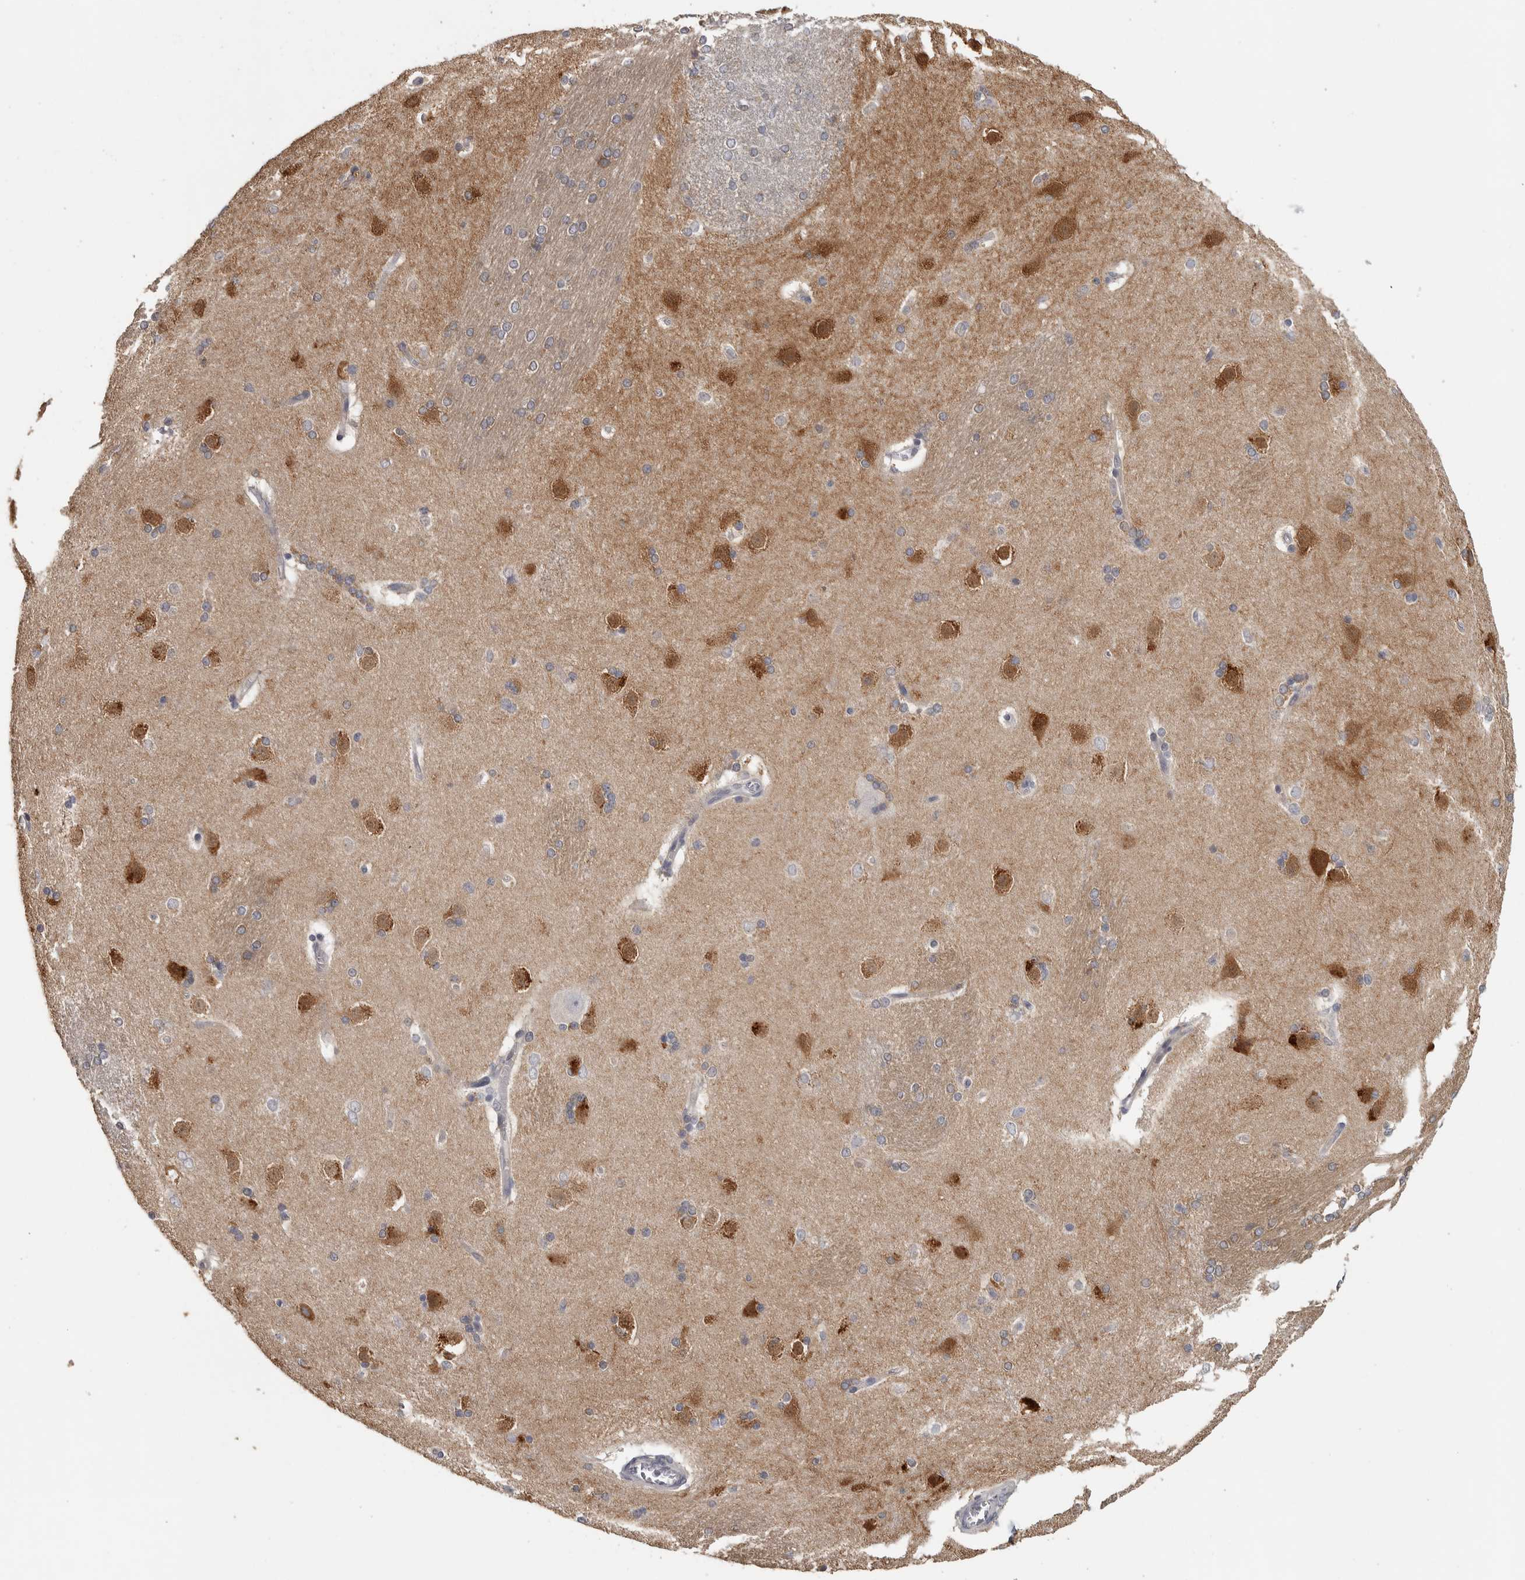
{"staining": {"intensity": "moderate", "quantity": "<25%", "location": "cytoplasmic/membranous"}, "tissue": "caudate", "cell_type": "Glial cells", "image_type": "normal", "snomed": [{"axis": "morphology", "description": "Normal tissue, NOS"}, {"axis": "topography", "description": "Lateral ventricle wall"}], "caption": "A photomicrograph of caudate stained for a protein displays moderate cytoplasmic/membranous brown staining in glial cells. The protein is stained brown, and the nuclei are stained in blue (DAB (3,3'-diaminobenzidine) IHC with brightfield microscopy, high magnification).", "gene": "NECAB1", "patient": {"sex": "female", "age": 19}}